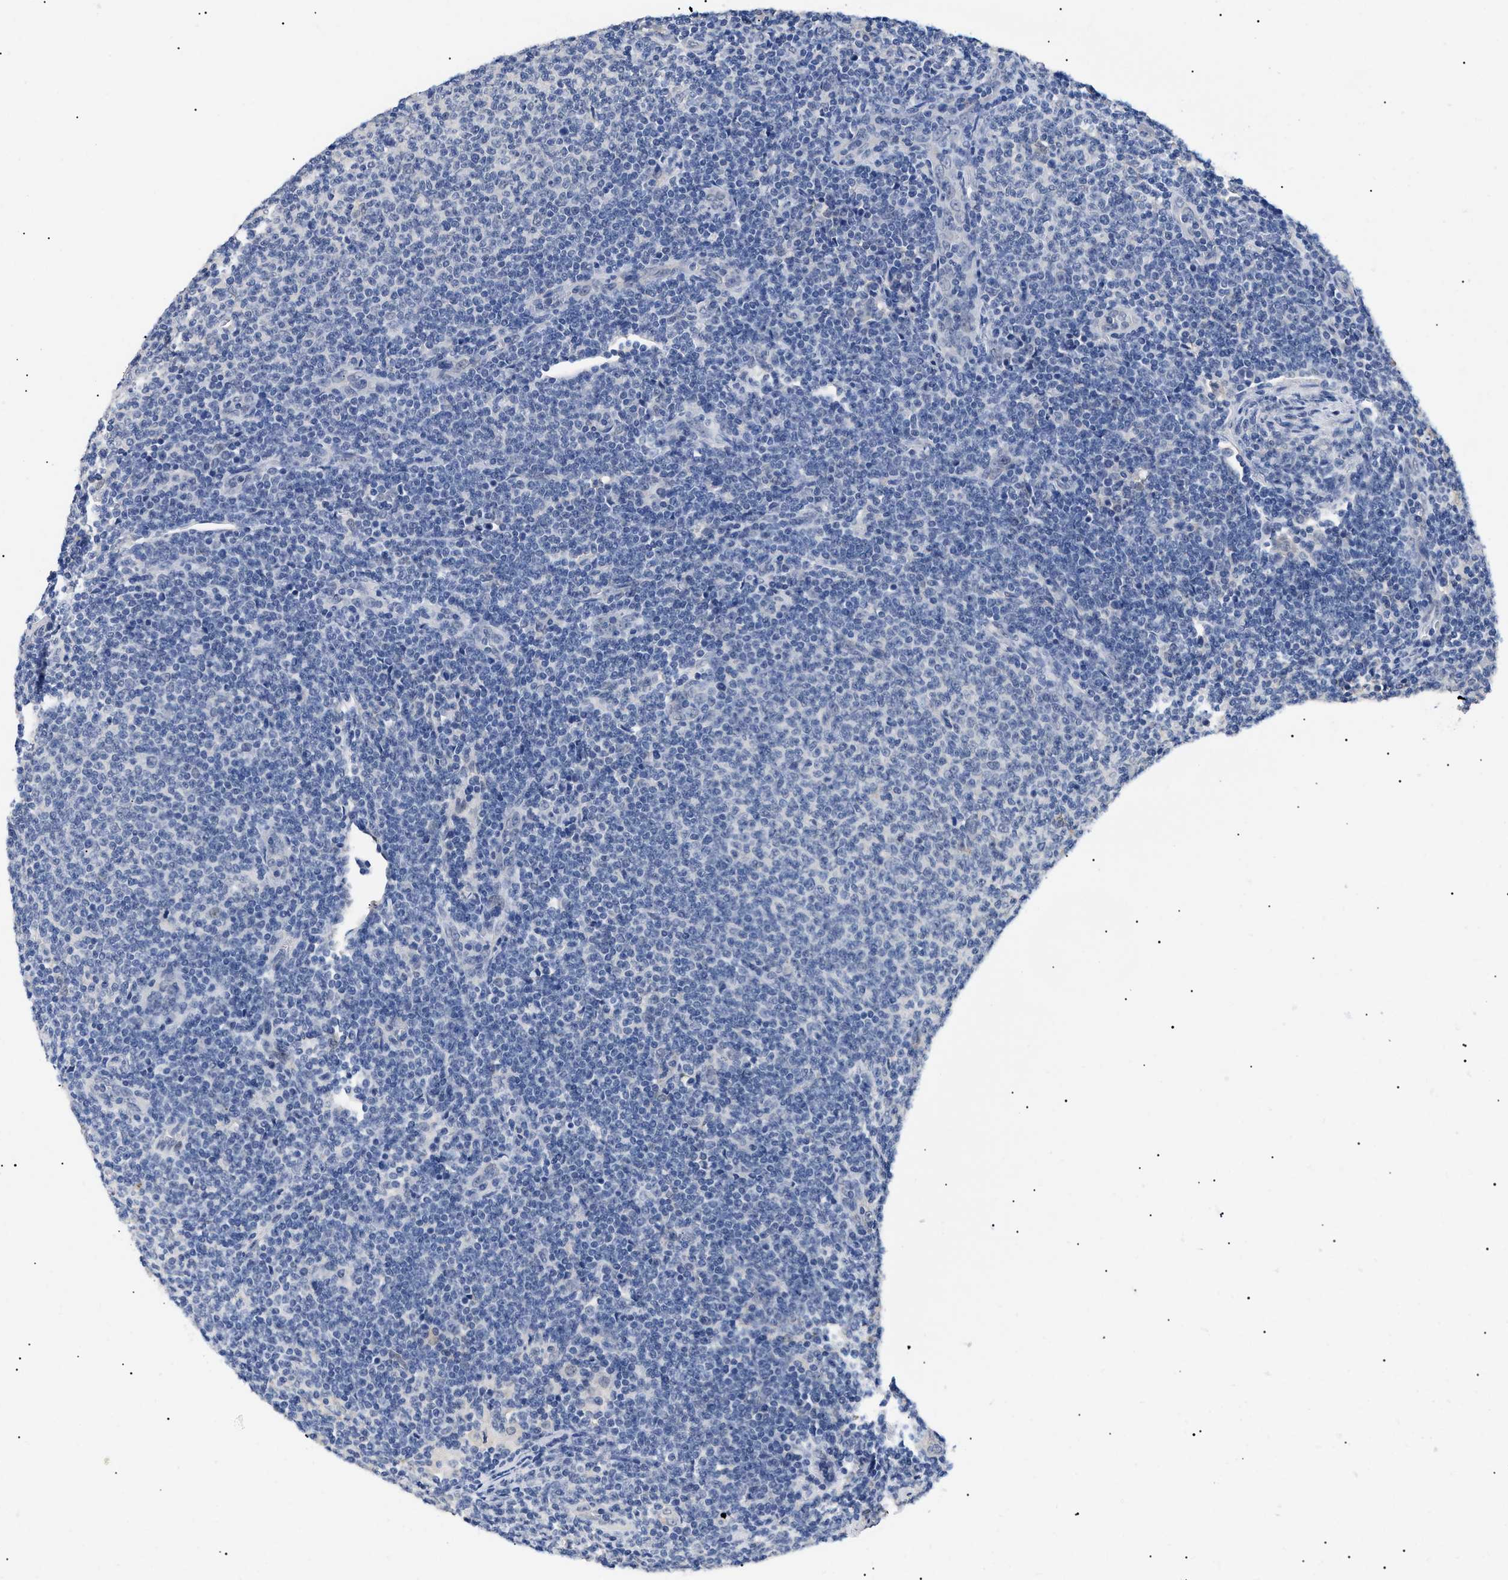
{"staining": {"intensity": "negative", "quantity": "none", "location": "none"}, "tissue": "lymphoma", "cell_type": "Tumor cells", "image_type": "cancer", "snomed": [{"axis": "morphology", "description": "Malignant lymphoma, non-Hodgkin's type, Low grade"}, {"axis": "topography", "description": "Lymph node"}], "caption": "This is an immunohistochemistry photomicrograph of malignant lymphoma, non-Hodgkin's type (low-grade). There is no expression in tumor cells.", "gene": "PRRT2", "patient": {"sex": "male", "age": 66}}